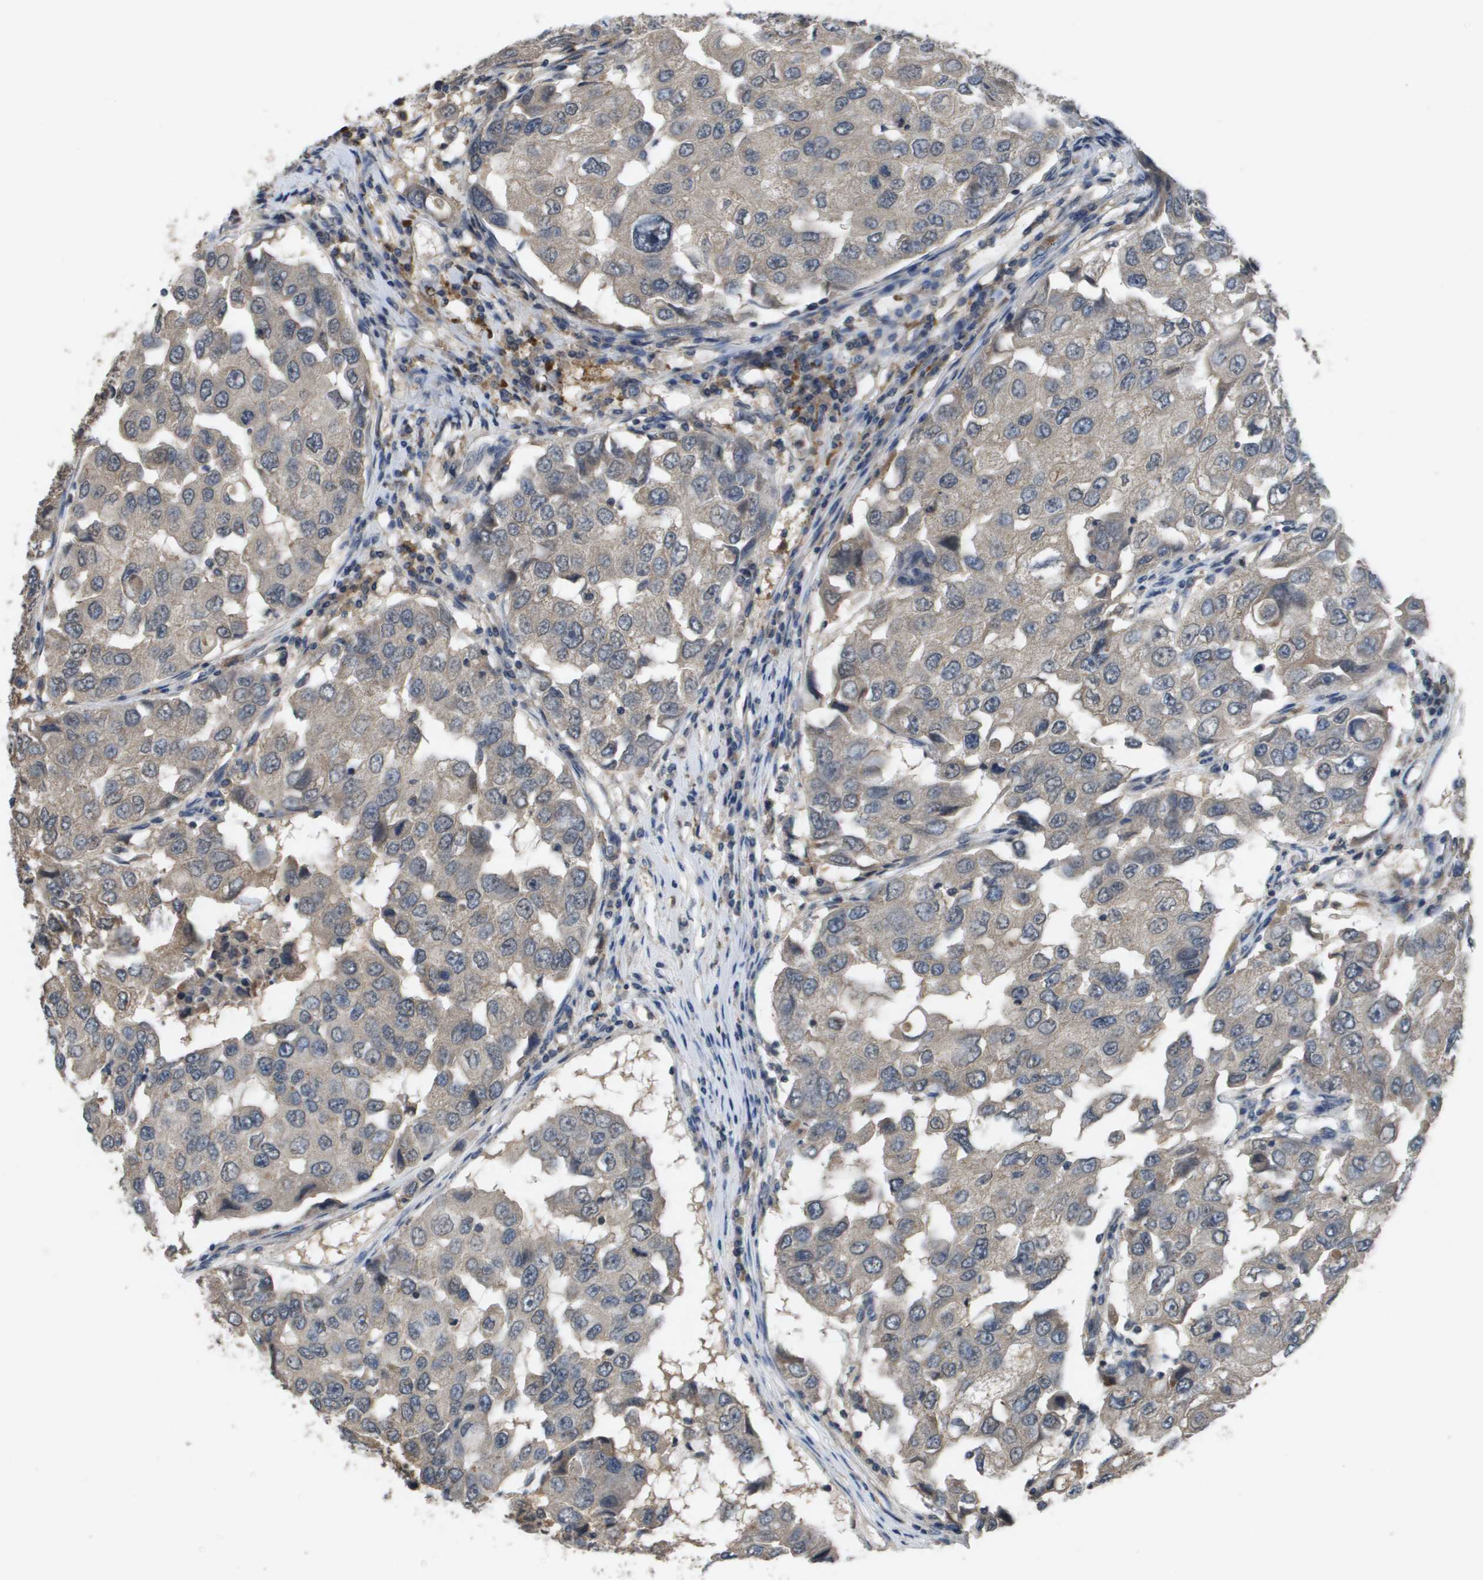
{"staining": {"intensity": "weak", "quantity": ">75%", "location": "cytoplasmic/membranous"}, "tissue": "breast cancer", "cell_type": "Tumor cells", "image_type": "cancer", "snomed": [{"axis": "morphology", "description": "Duct carcinoma"}, {"axis": "topography", "description": "Breast"}], "caption": "Breast cancer stained for a protein demonstrates weak cytoplasmic/membranous positivity in tumor cells.", "gene": "PROC", "patient": {"sex": "female", "age": 27}}